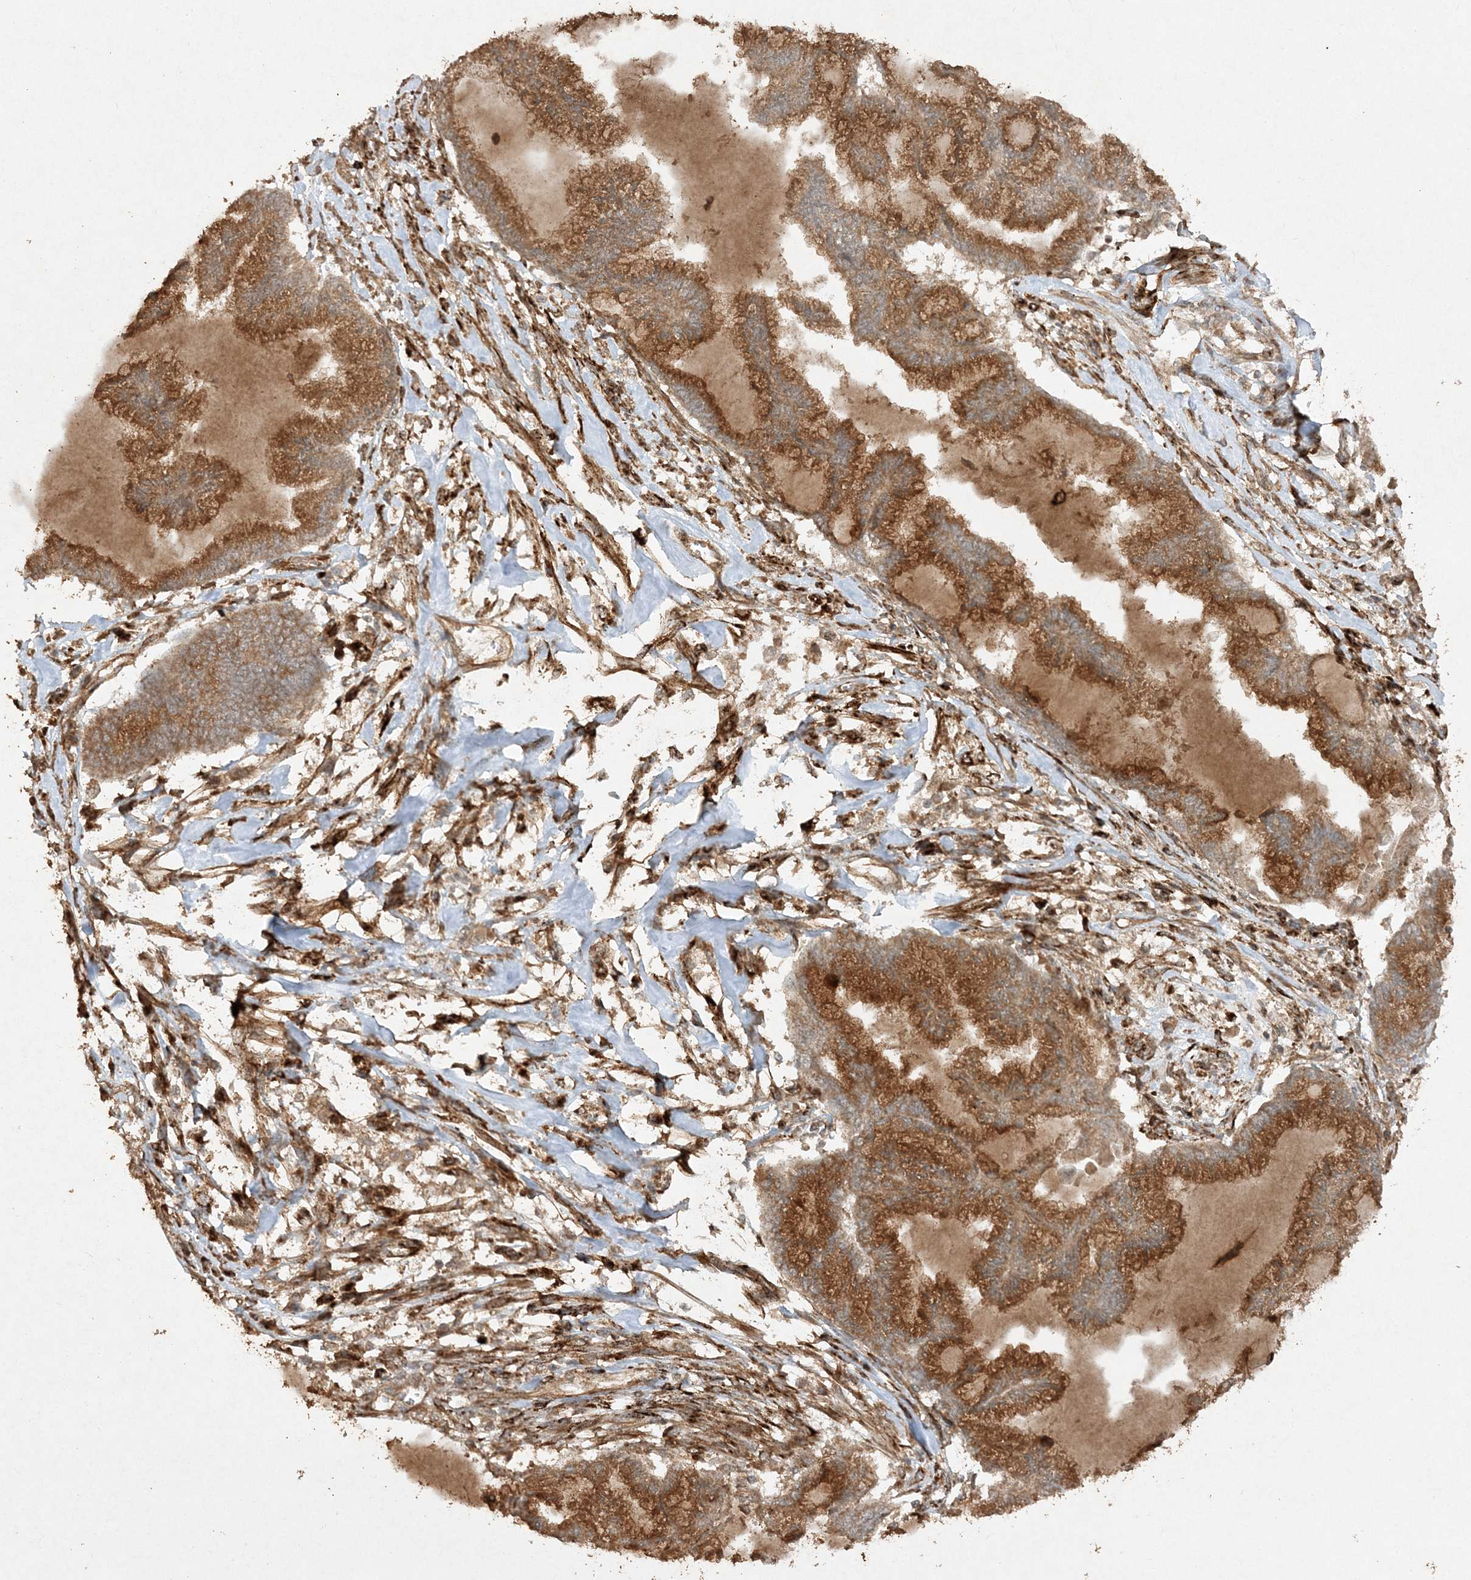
{"staining": {"intensity": "strong", "quantity": ">75%", "location": "cytoplasmic/membranous"}, "tissue": "endometrial cancer", "cell_type": "Tumor cells", "image_type": "cancer", "snomed": [{"axis": "morphology", "description": "Adenocarcinoma, NOS"}, {"axis": "topography", "description": "Endometrium"}], "caption": "This is a histology image of immunohistochemistry (IHC) staining of endometrial cancer (adenocarcinoma), which shows strong staining in the cytoplasmic/membranous of tumor cells.", "gene": "AVPI1", "patient": {"sex": "female", "age": 86}}